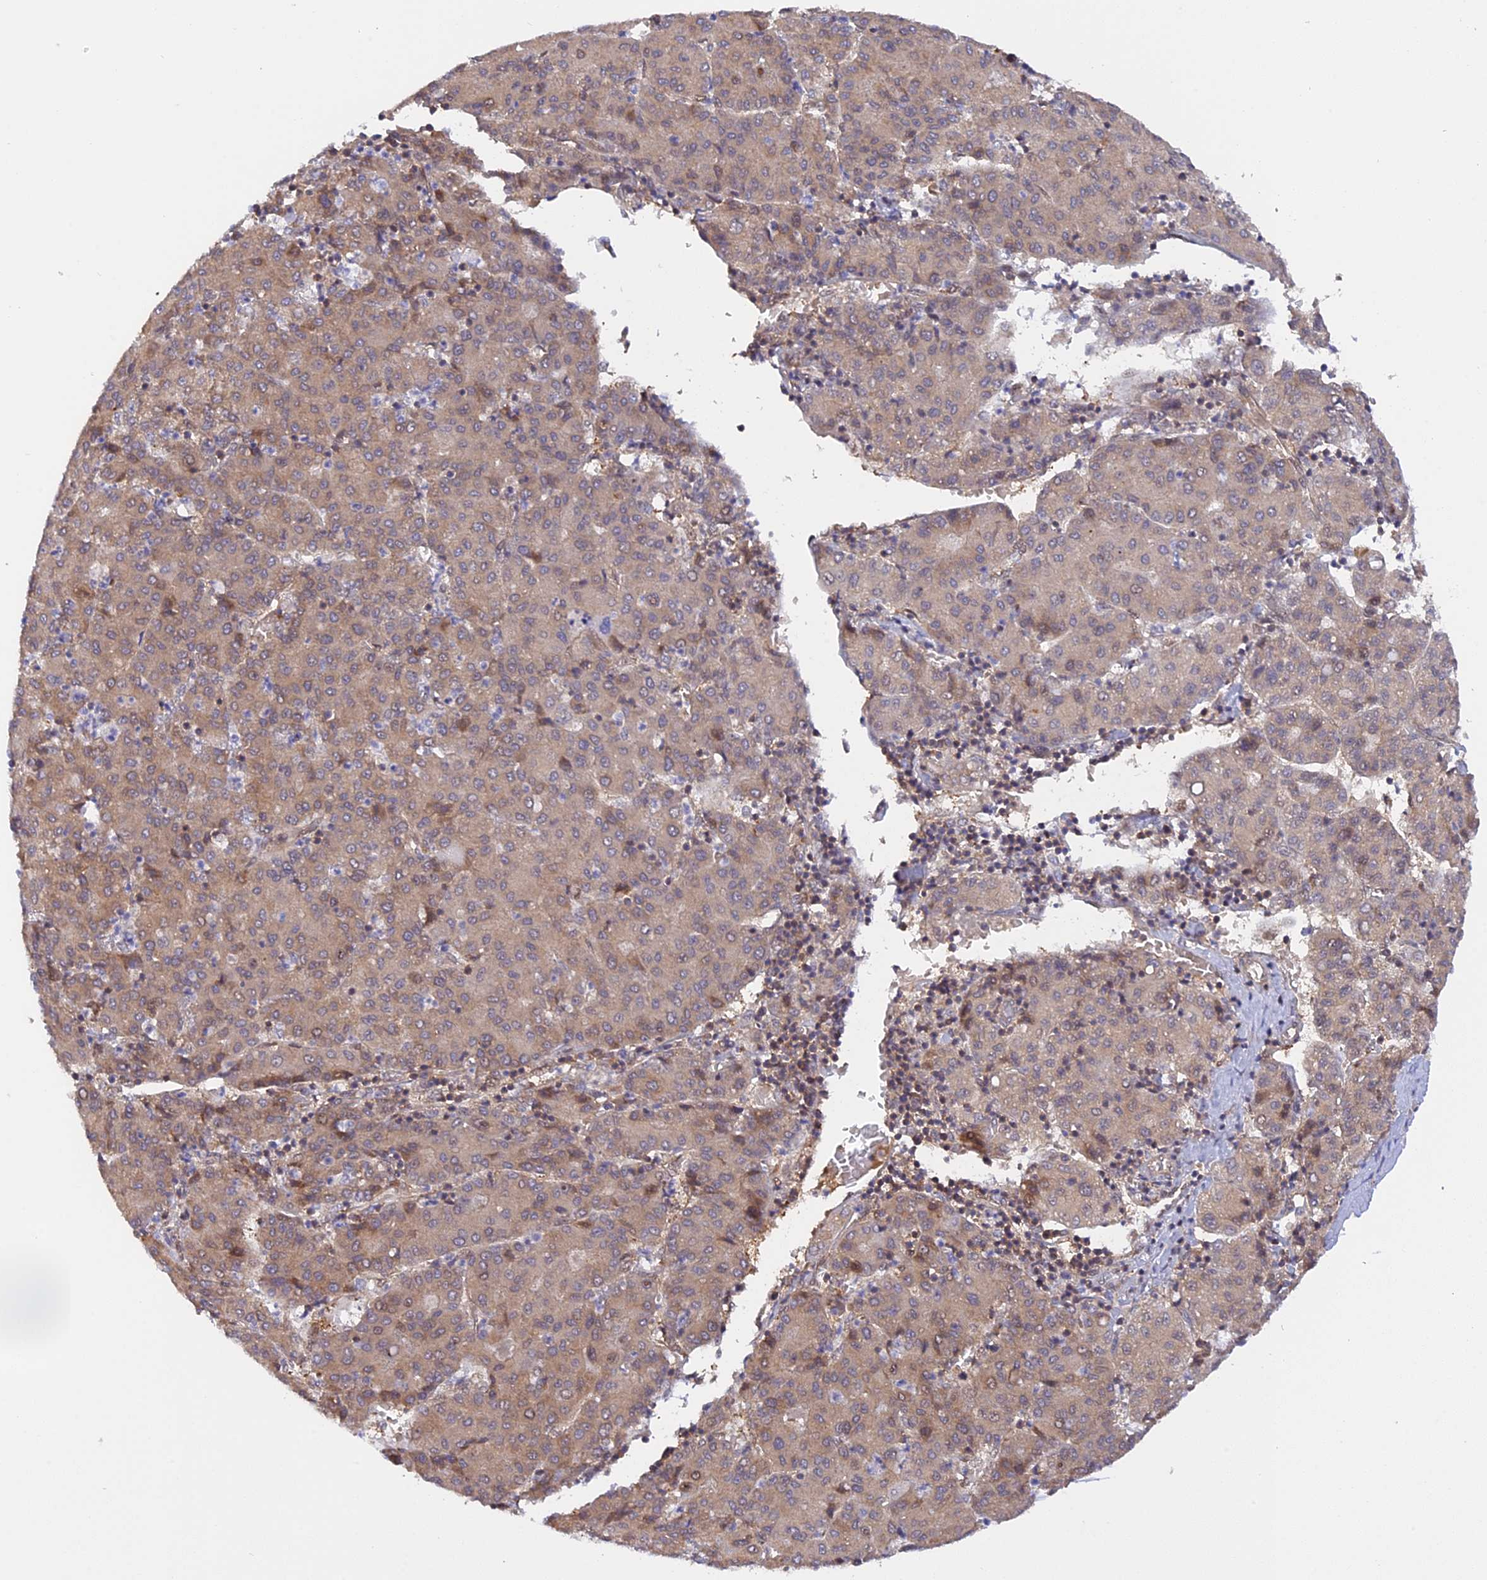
{"staining": {"intensity": "weak", "quantity": "25%-75%", "location": "cytoplasmic/membranous"}, "tissue": "liver cancer", "cell_type": "Tumor cells", "image_type": "cancer", "snomed": [{"axis": "morphology", "description": "Carcinoma, Hepatocellular, NOS"}, {"axis": "topography", "description": "Liver"}], "caption": "Tumor cells reveal low levels of weak cytoplasmic/membranous staining in about 25%-75% of cells in liver cancer.", "gene": "ZNF428", "patient": {"sex": "male", "age": 65}}